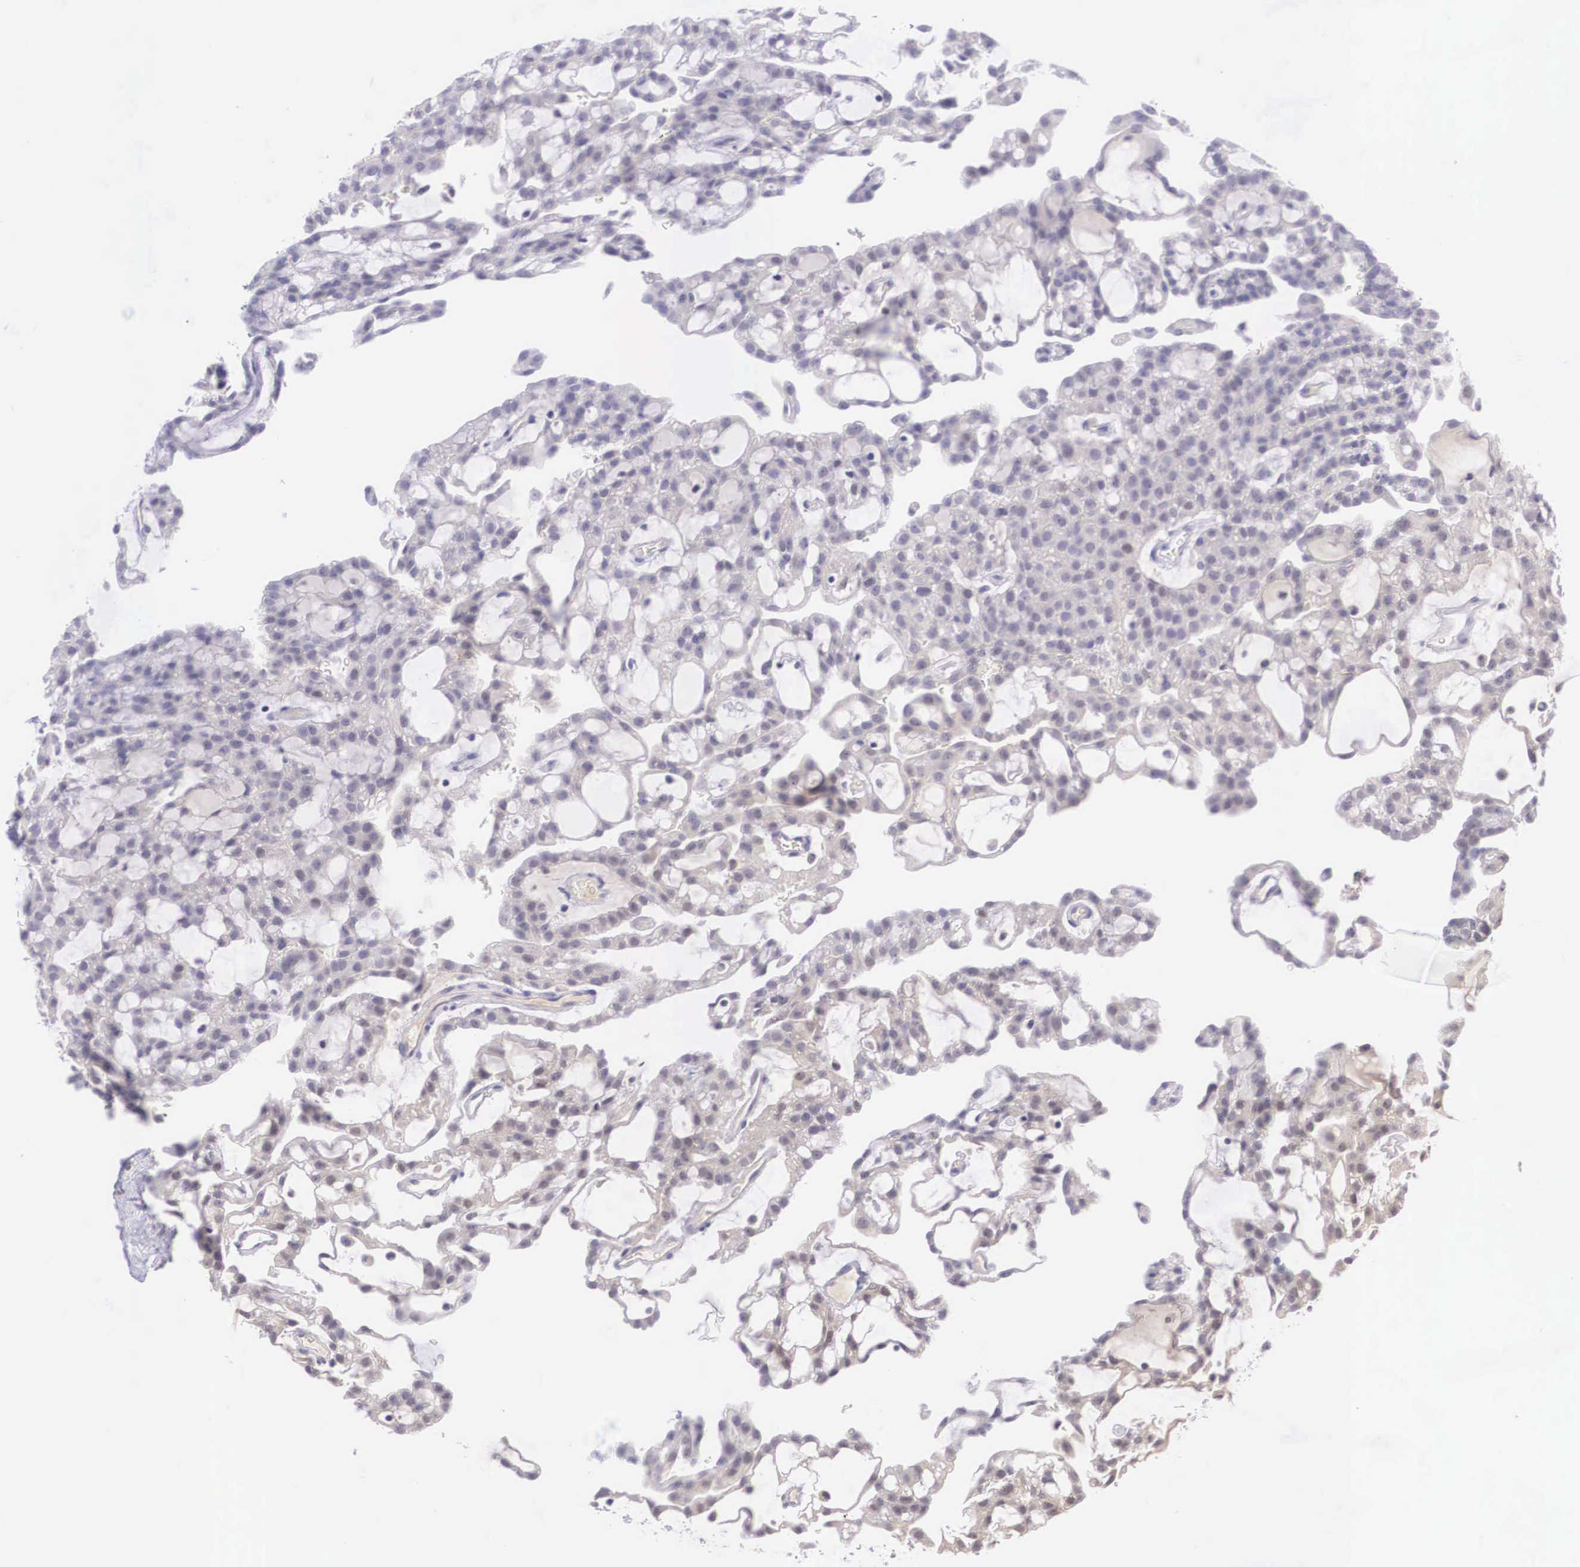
{"staining": {"intensity": "negative", "quantity": "none", "location": "none"}, "tissue": "renal cancer", "cell_type": "Tumor cells", "image_type": "cancer", "snomed": [{"axis": "morphology", "description": "Adenocarcinoma, NOS"}, {"axis": "topography", "description": "Kidney"}], "caption": "This is an immunohistochemistry photomicrograph of renal cancer. There is no positivity in tumor cells.", "gene": "BCL6", "patient": {"sex": "male", "age": 63}}